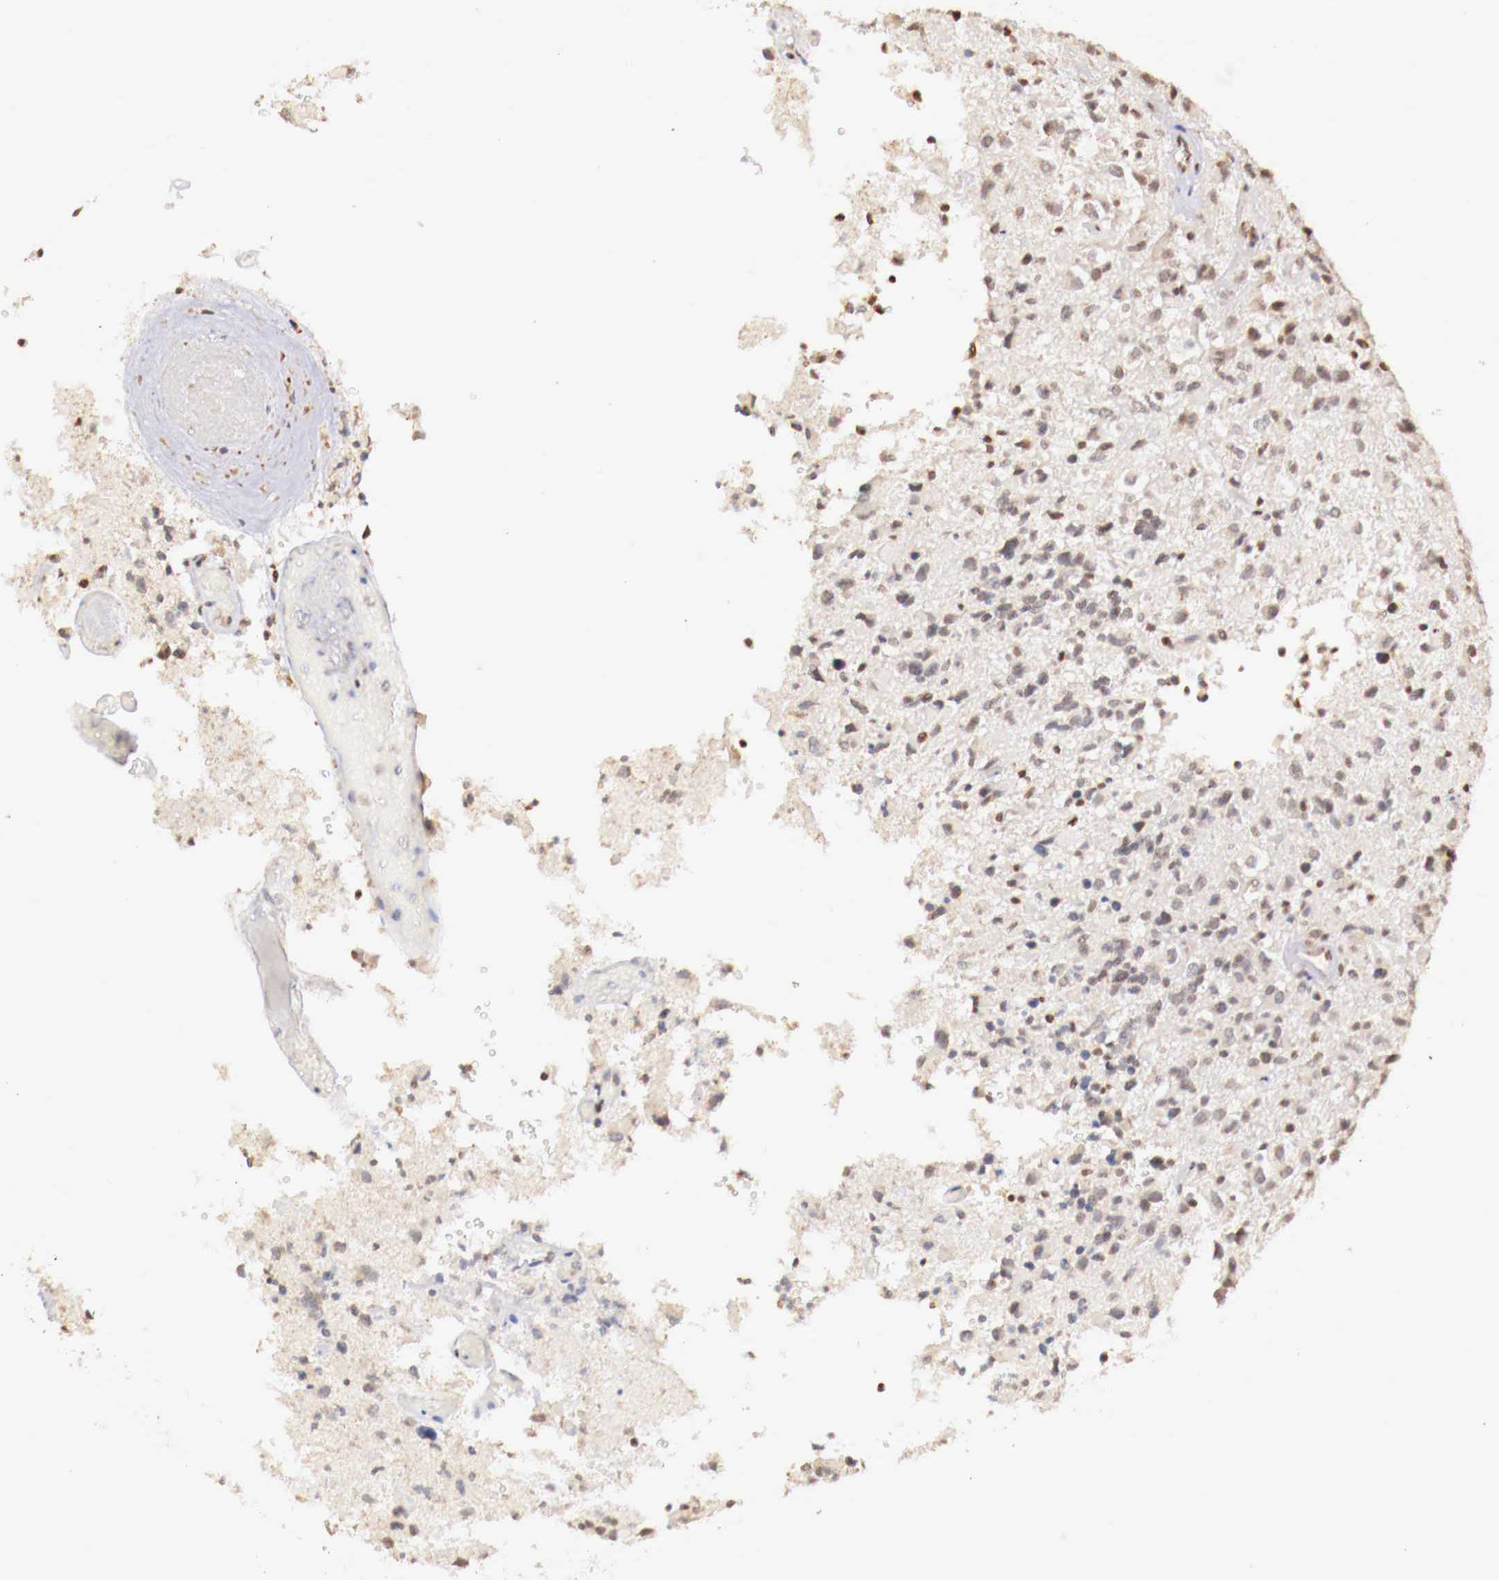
{"staining": {"intensity": "negative", "quantity": "none", "location": "none"}, "tissue": "glioma", "cell_type": "Tumor cells", "image_type": "cancer", "snomed": [{"axis": "morphology", "description": "Glioma, malignant, High grade"}, {"axis": "topography", "description": "Brain"}], "caption": "Immunohistochemistry micrograph of neoplastic tissue: glioma stained with DAB shows no significant protein expression in tumor cells.", "gene": "SP1", "patient": {"sex": "male", "age": 69}}